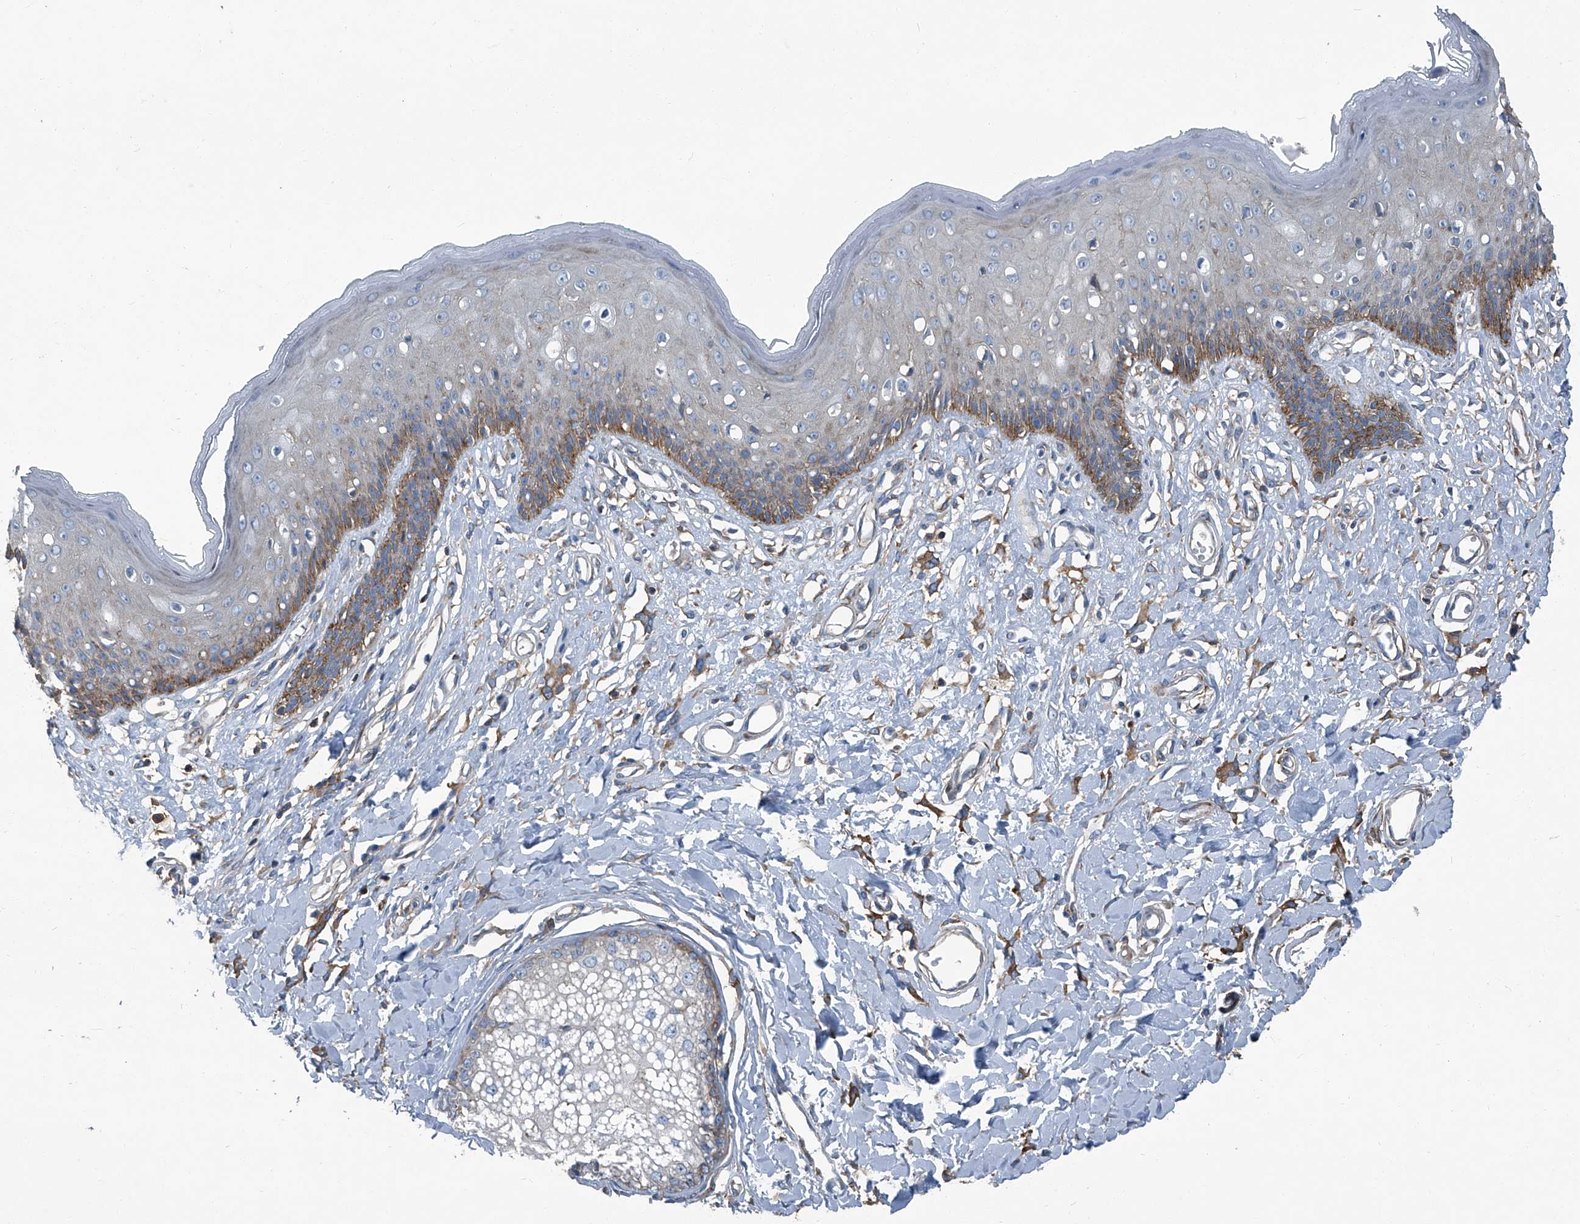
{"staining": {"intensity": "moderate", "quantity": "25%-75%", "location": "cytoplasmic/membranous"}, "tissue": "skin", "cell_type": "Epidermal cells", "image_type": "normal", "snomed": [{"axis": "morphology", "description": "Normal tissue, NOS"}, {"axis": "morphology", "description": "Squamous cell carcinoma, NOS"}, {"axis": "topography", "description": "Vulva"}], "caption": "A histopathology image showing moderate cytoplasmic/membranous positivity in approximately 25%-75% of epidermal cells in normal skin, as visualized by brown immunohistochemical staining.", "gene": "SEPTIN7", "patient": {"sex": "female", "age": 85}}